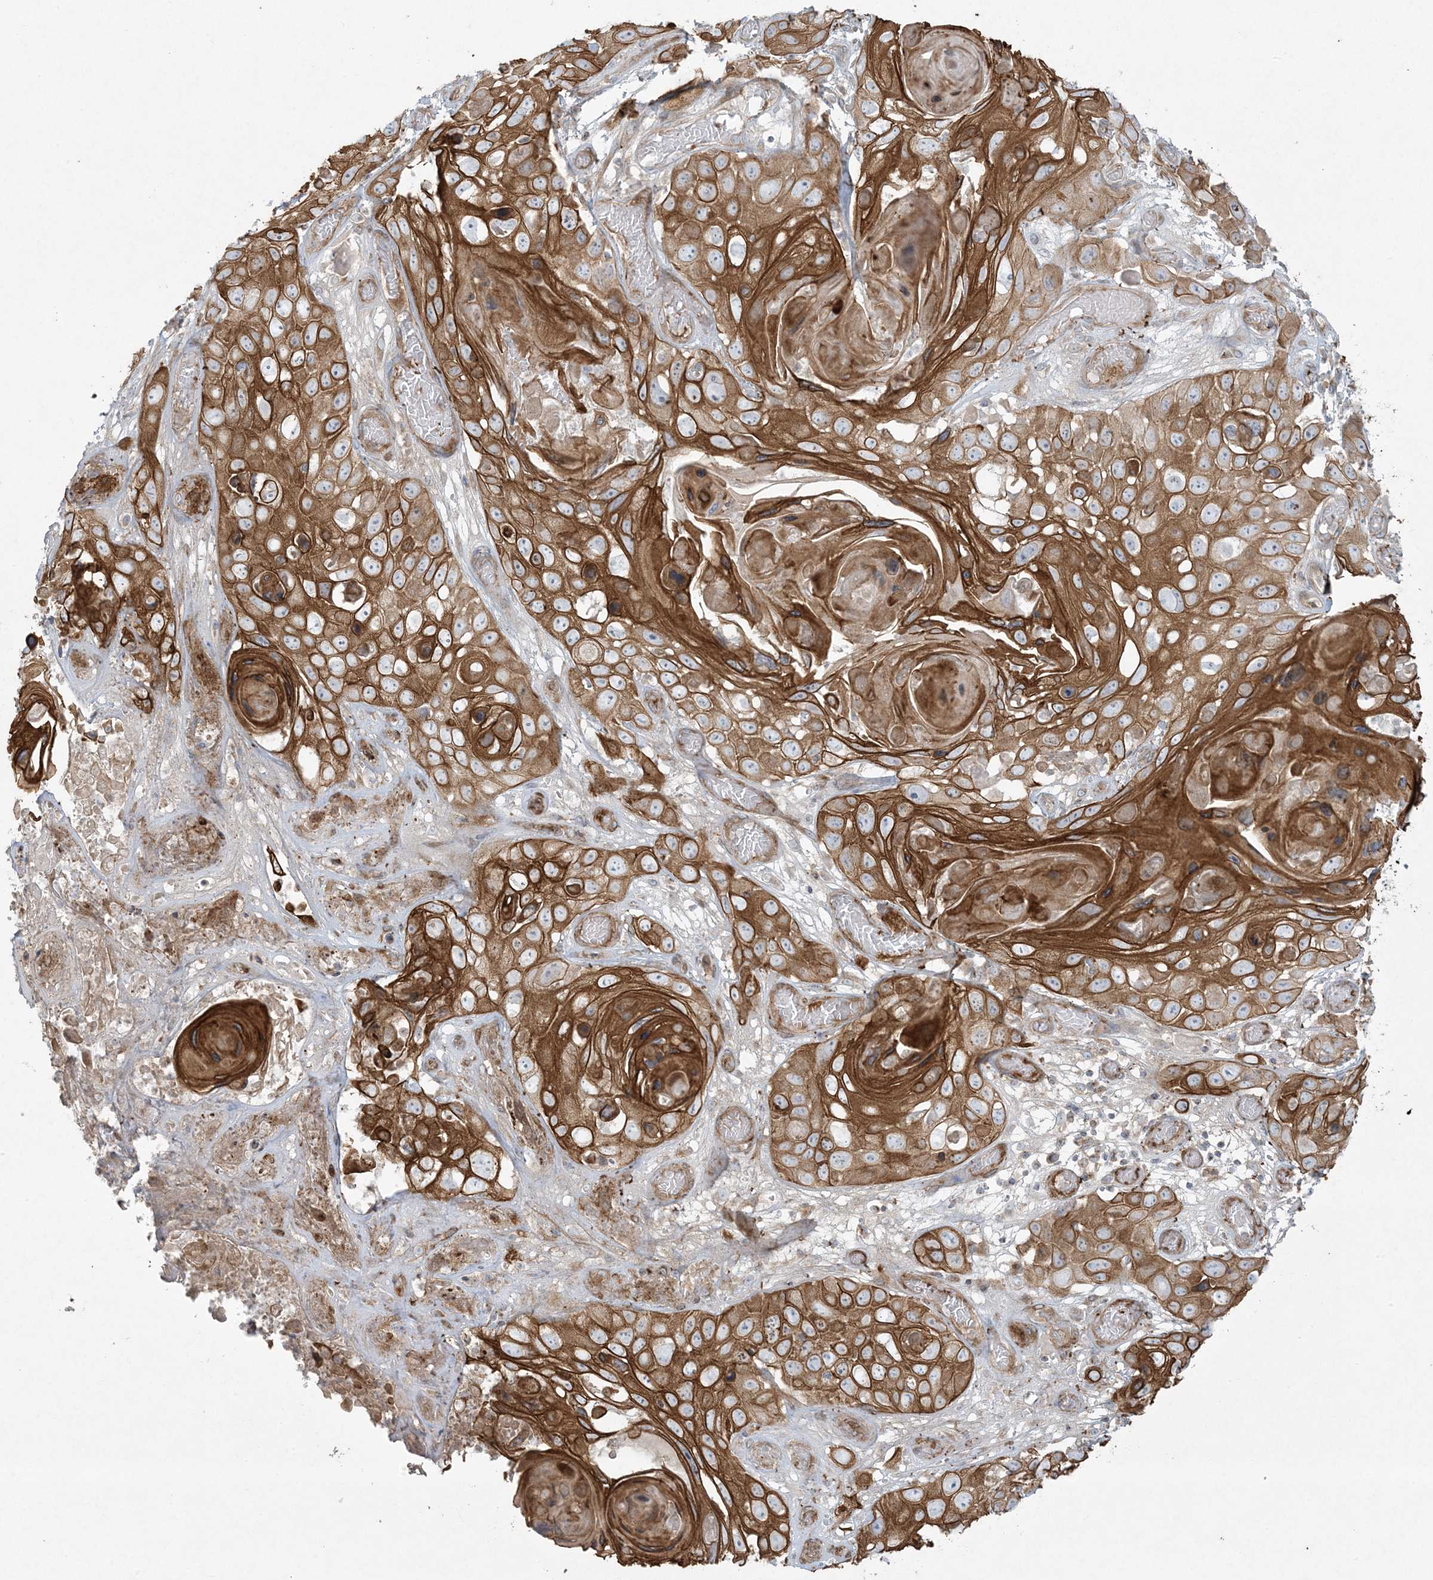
{"staining": {"intensity": "strong", "quantity": ">75%", "location": "cytoplasmic/membranous"}, "tissue": "skin cancer", "cell_type": "Tumor cells", "image_type": "cancer", "snomed": [{"axis": "morphology", "description": "Squamous cell carcinoma, NOS"}, {"axis": "topography", "description": "Skin"}], "caption": "Human squamous cell carcinoma (skin) stained with a brown dye exhibits strong cytoplasmic/membranous positive expression in approximately >75% of tumor cells.", "gene": "PIK3R4", "patient": {"sex": "male", "age": 55}}